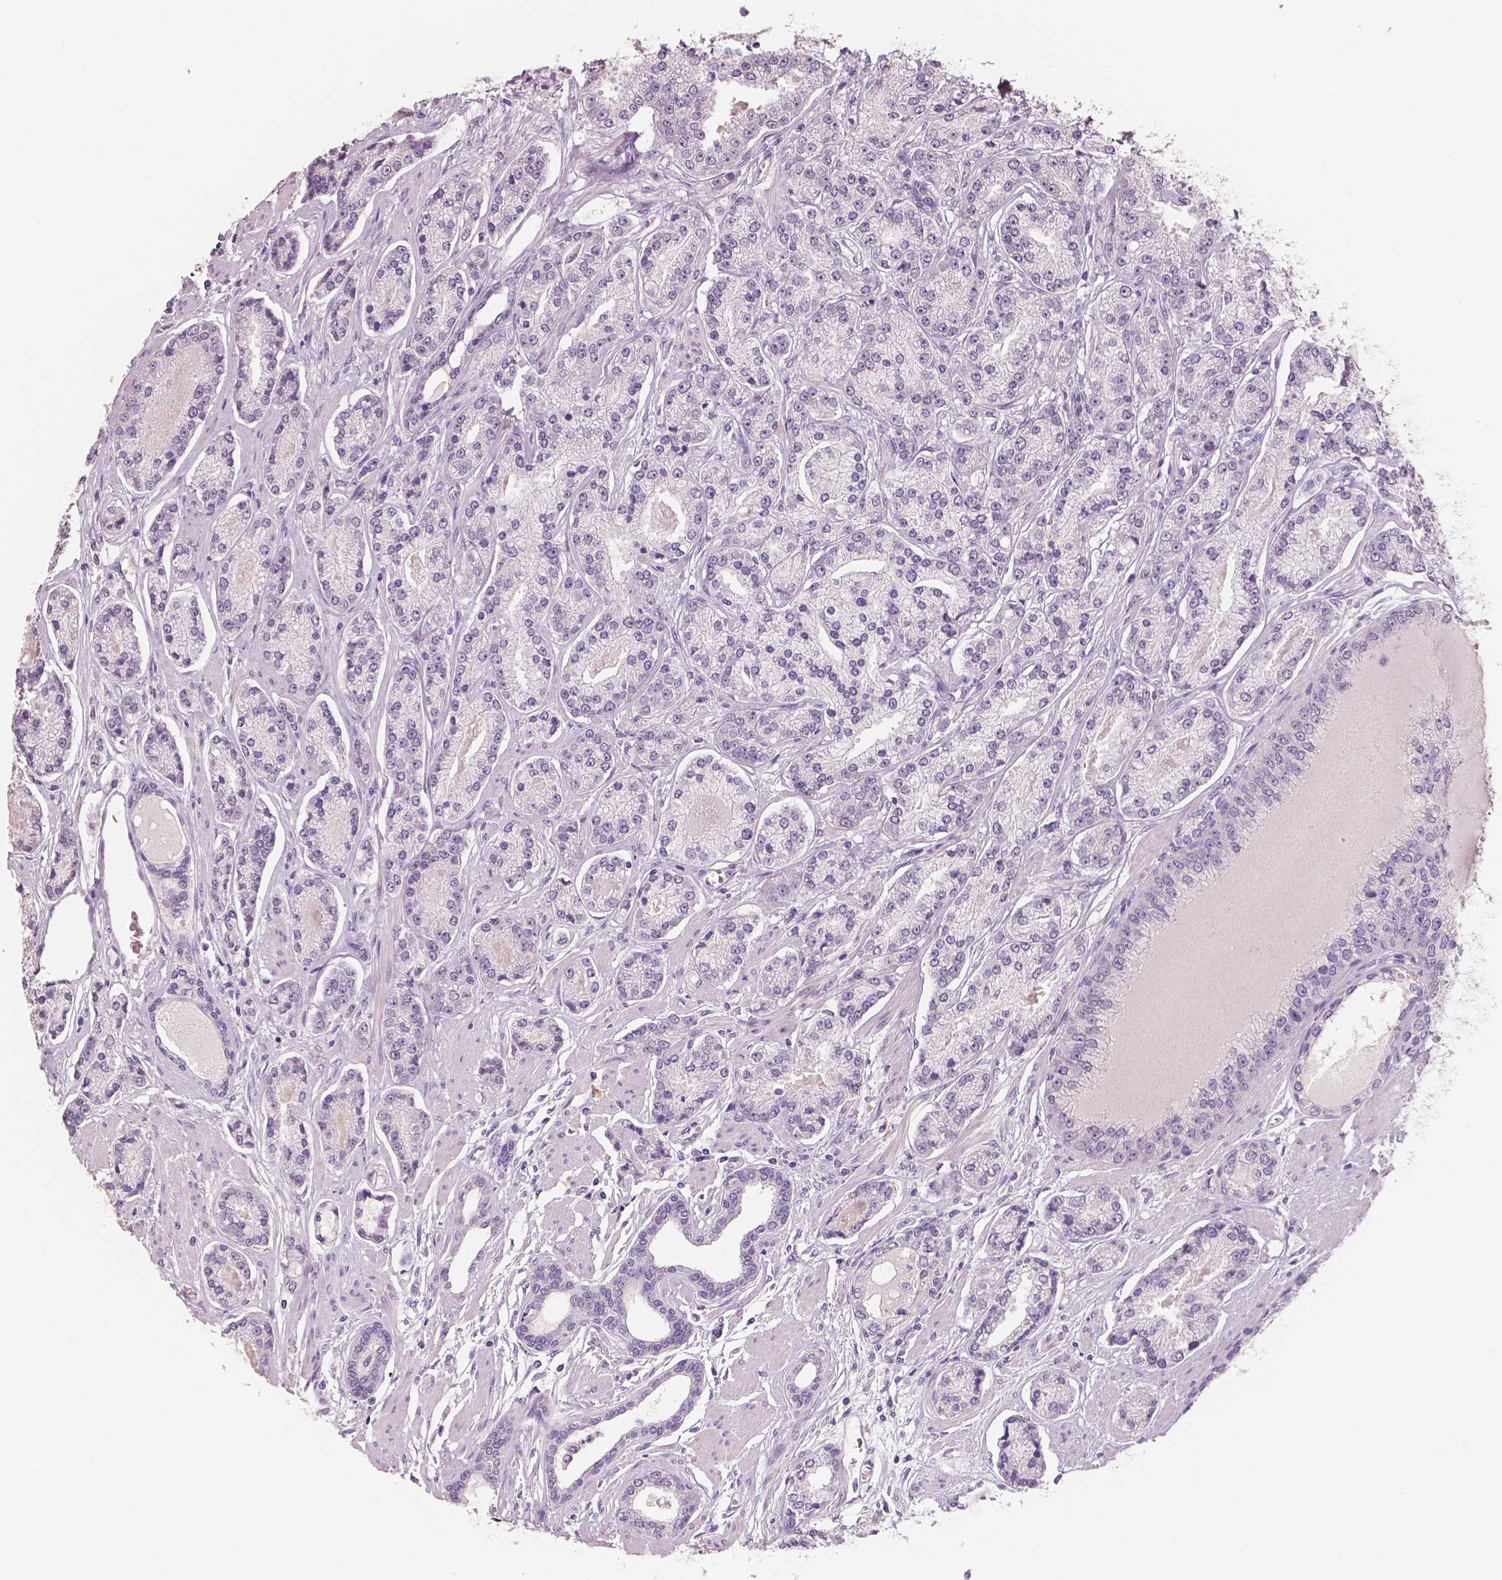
{"staining": {"intensity": "negative", "quantity": "none", "location": "none"}, "tissue": "prostate cancer", "cell_type": "Tumor cells", "image_type": "cancer", "snomed": [{"axis": "morphology", "description": "Adenocarcinoma, NOS"}, {"axis": "topography", "description": "Prostate"}], "caption": "The micrograph exhibits no staining of tumor cells in prostate cancer (adenocarcinoma).", "gene": "NECAB1", "patient": {"sex": "male", "age": 64}}